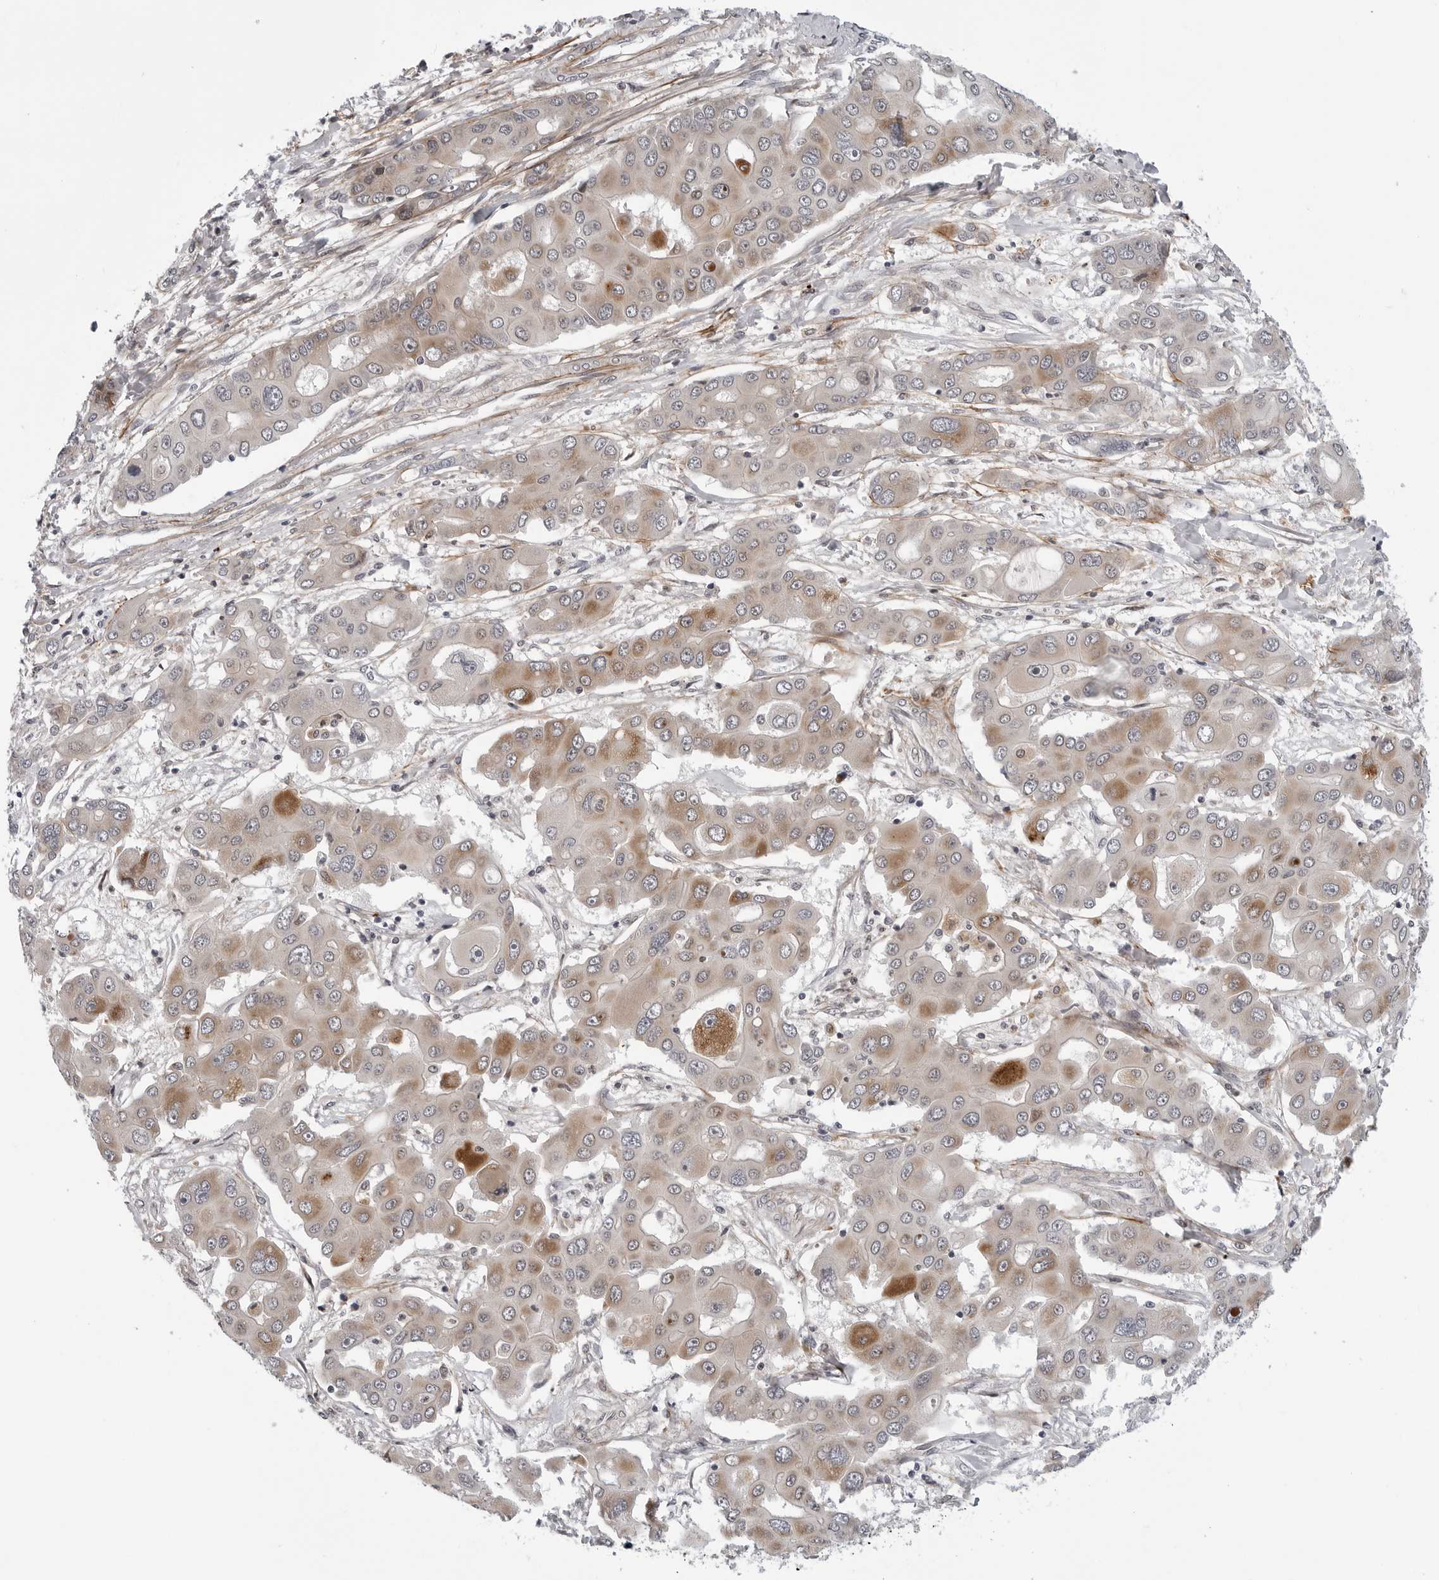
{"staining": {"intensity": "weak", "quantity": ">75%", "location": "cytoplasmic/membranous"}, "tissue": "liver cancer", "cell_type": "Tumor cells", "image_type": "cancer", "snomed": [{"axis": "morphology", "description": "Cholangiocarcinoma"}, {"axis": "topography", "description": "Liver"}], "caption": "Weak cytoplasmic/membranous protein expression is identified in about >75% of tumor cells in liver cancer (cholangiocarcinoma).", "gene": "KIAA1614", "patient": {"sex": "male", "age": 67}}